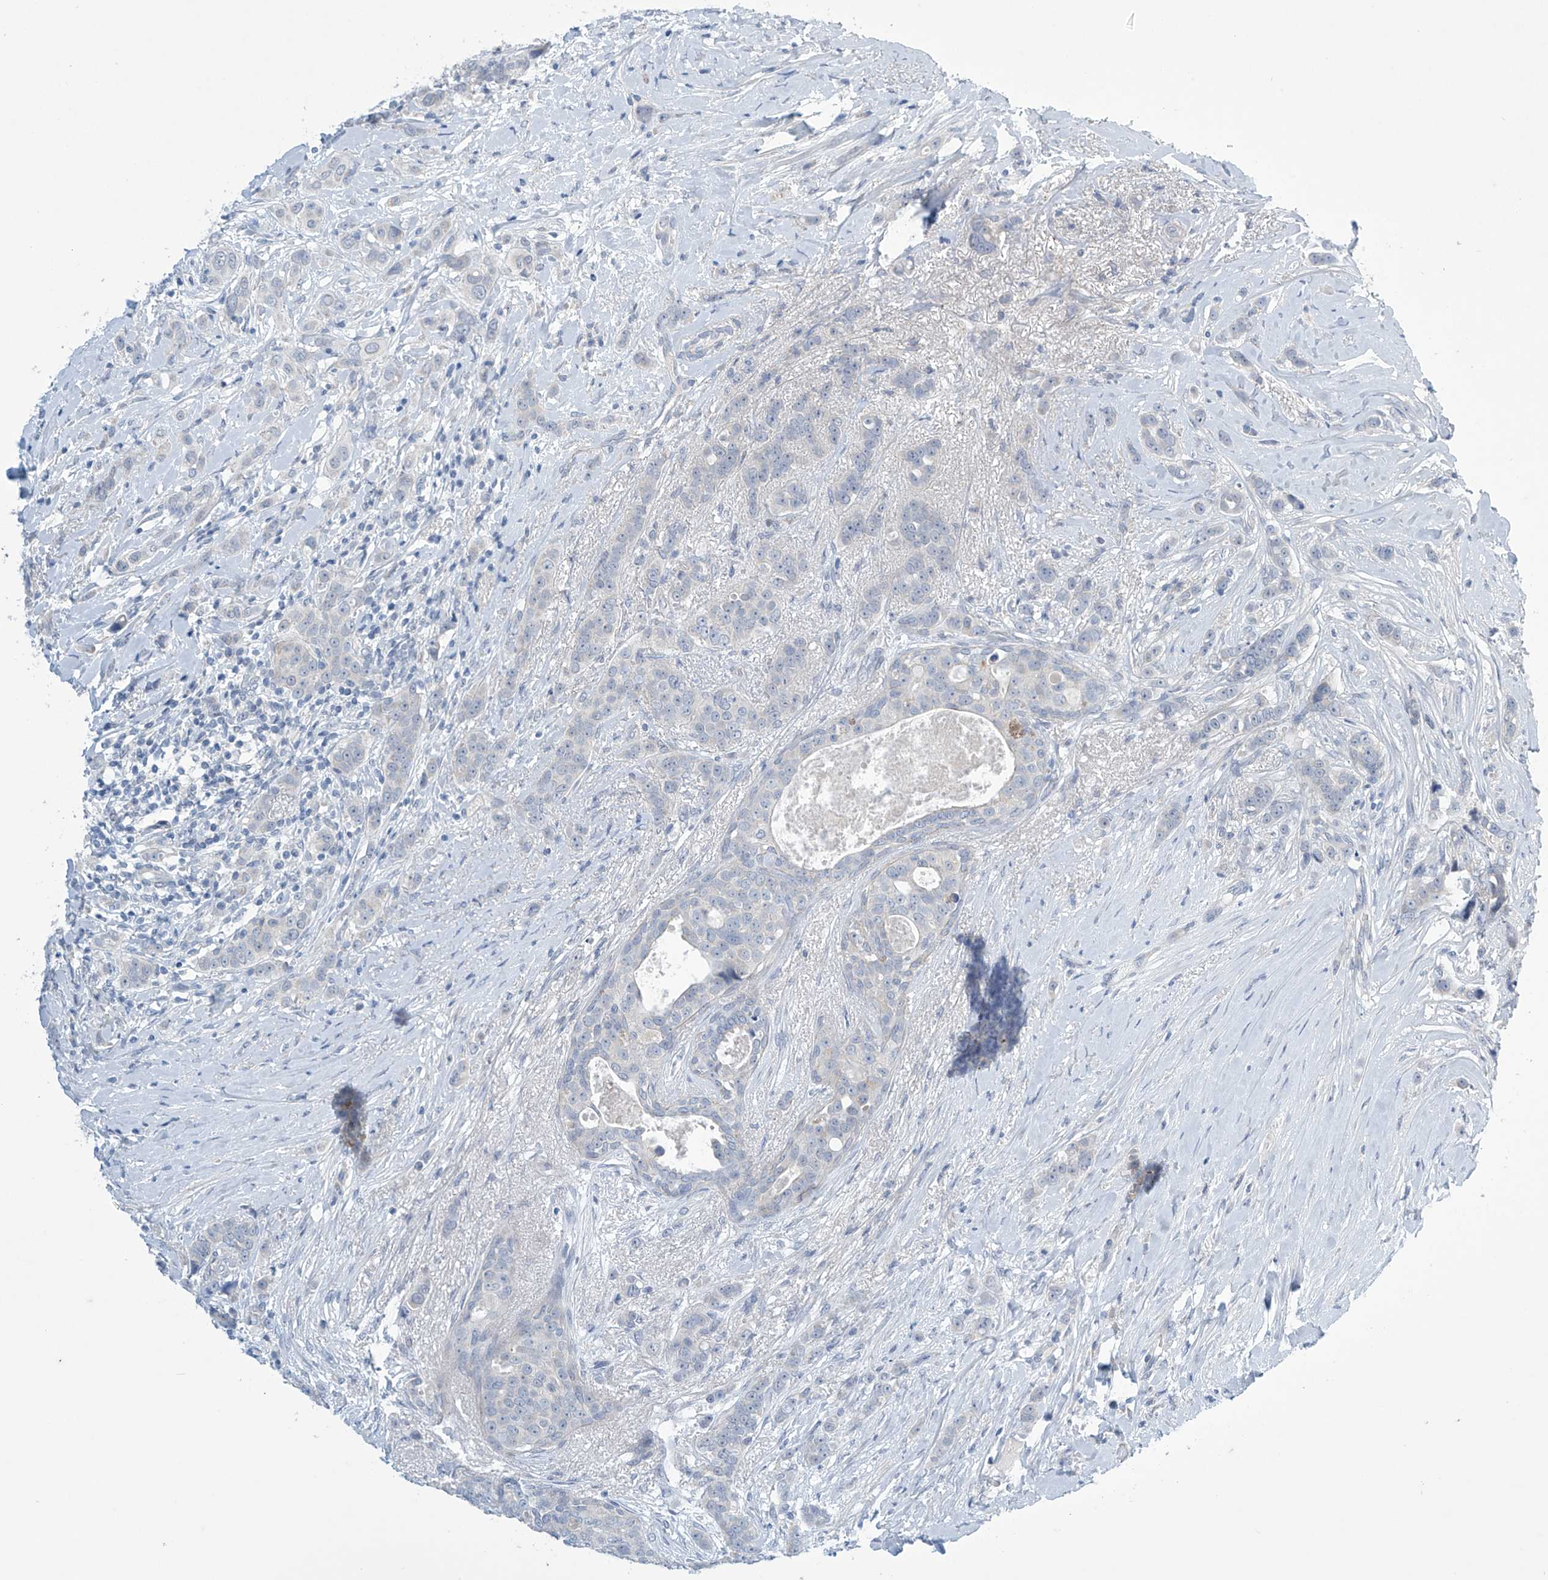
{"staining": {"intensity": "negative", "quantity": "none", "location": "none"}, "tissue": "breast cancer", "cell_type": "Tumor cells", "image_type": "cancer", "snomed": [{"axis": "morphology", "description": "Lobular carcinoma"}, {"axis": "topography", "description": "Breast"}], "caption": "The immunohistochemistry photomicrograph has no significant positivity in tumor cells of breast cancer (lobular carcinoma) tissue.", "gene": "SLC35A5", "patient": {"sex": "female", "age": 51}}